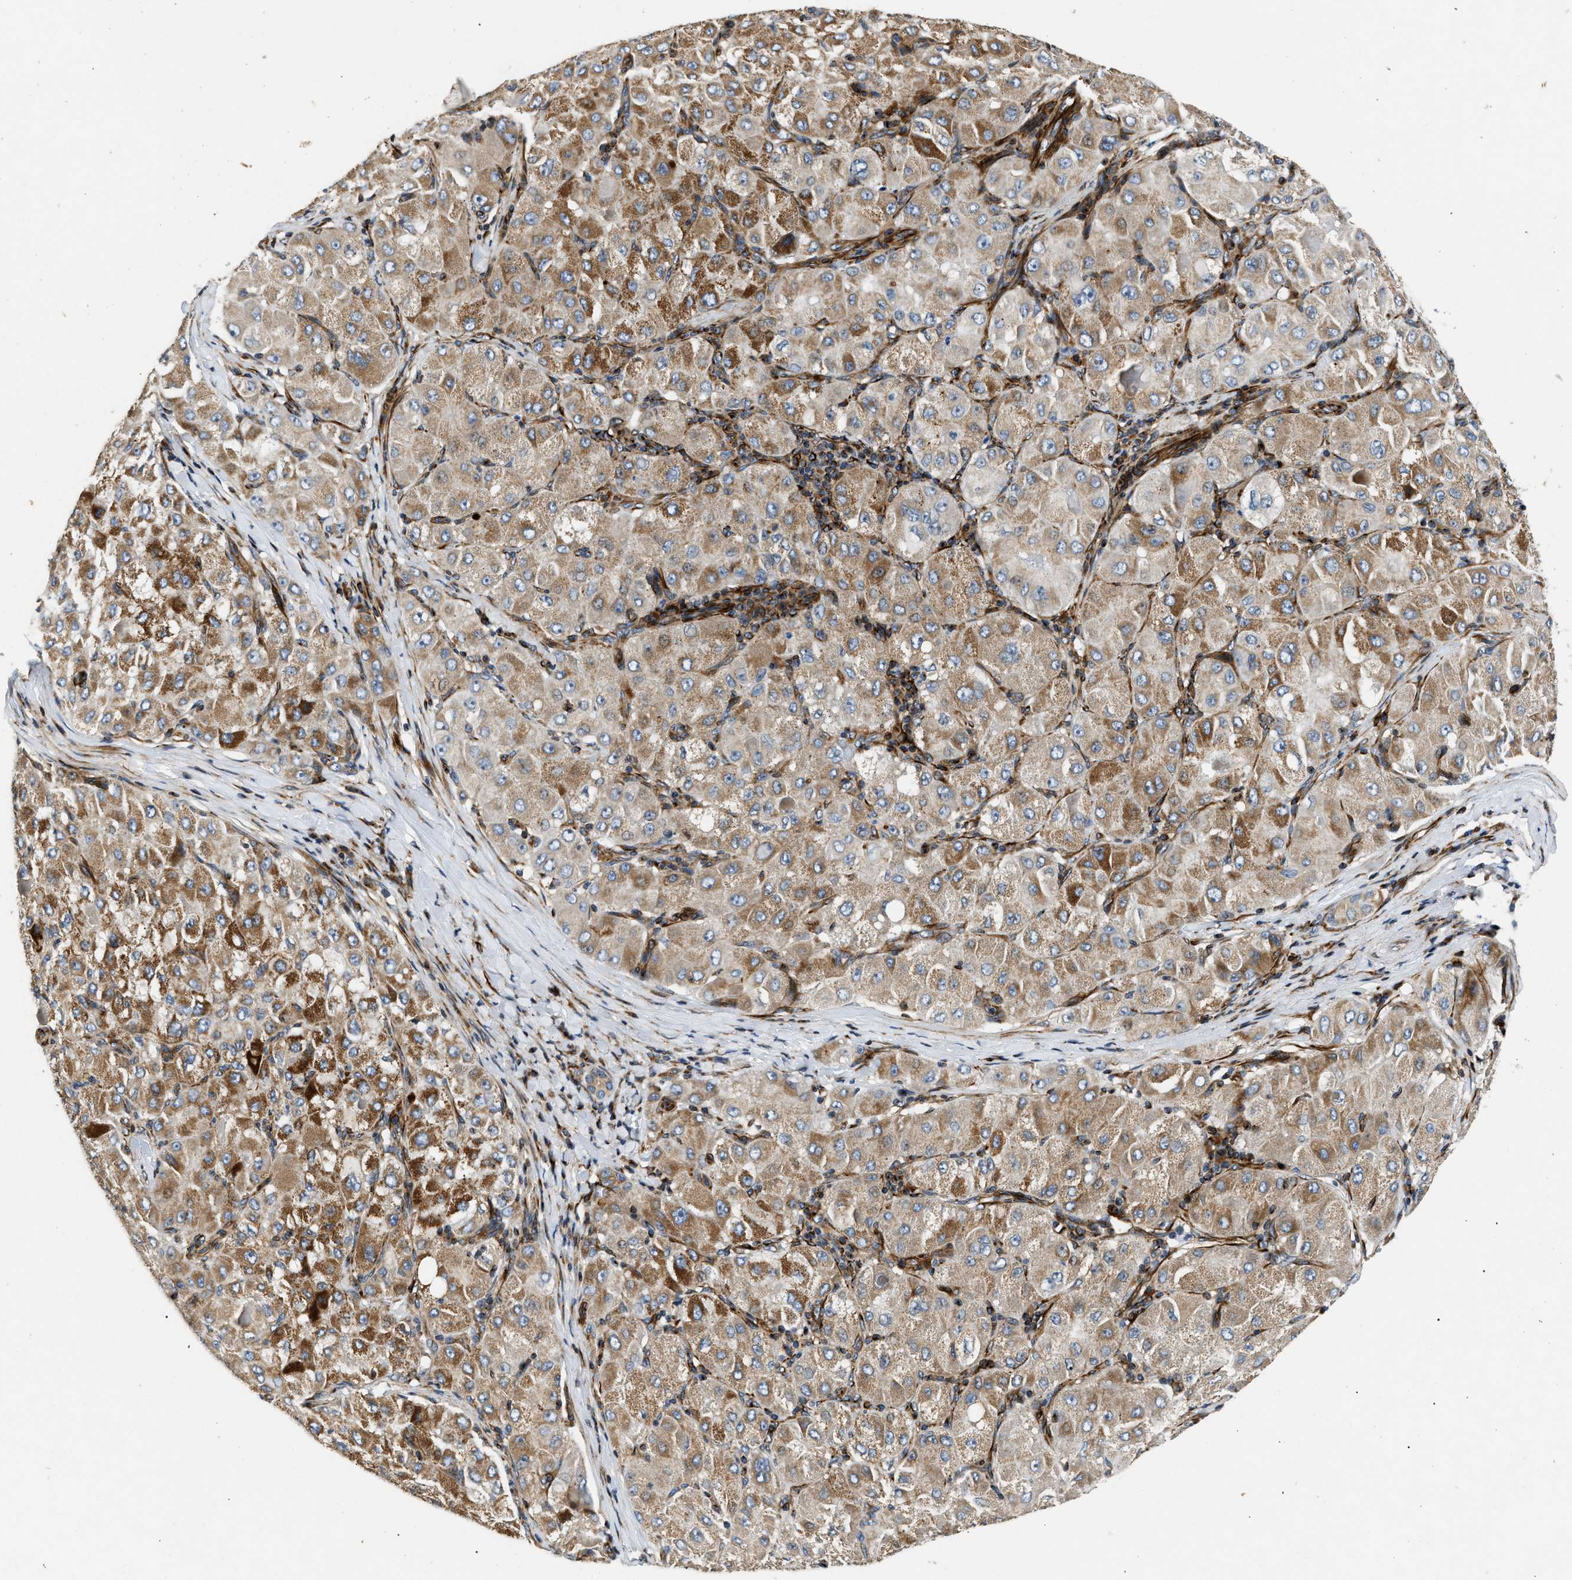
{"staining": {"intensity": "moderate", "quantity": ">75%", "location": "cytoplasmic/membranous"}, "tissue": "liver cancer", "cell_type": "Tumor cells", "image_type": "cancer", "snomed": [{"axis": "morphology", "description": "Carcinoma, Hepatocellular, NOS"}, {"axis": "topography", "description": "Liver"}], "caption": "Immunohistochemistry (IHC) photomicrograph of neoplastic tissue: human liver hepatocellular carcinoma stained using immunohistochemistry shows medium levels of moderate protein expression localized specifically in the cytoplasmic/membranous of tumor cells, appearing as a cytoplasmic/membranous brown color.", "gene": "IL17RC", "patient": {"sex": "male", "age": 80}}